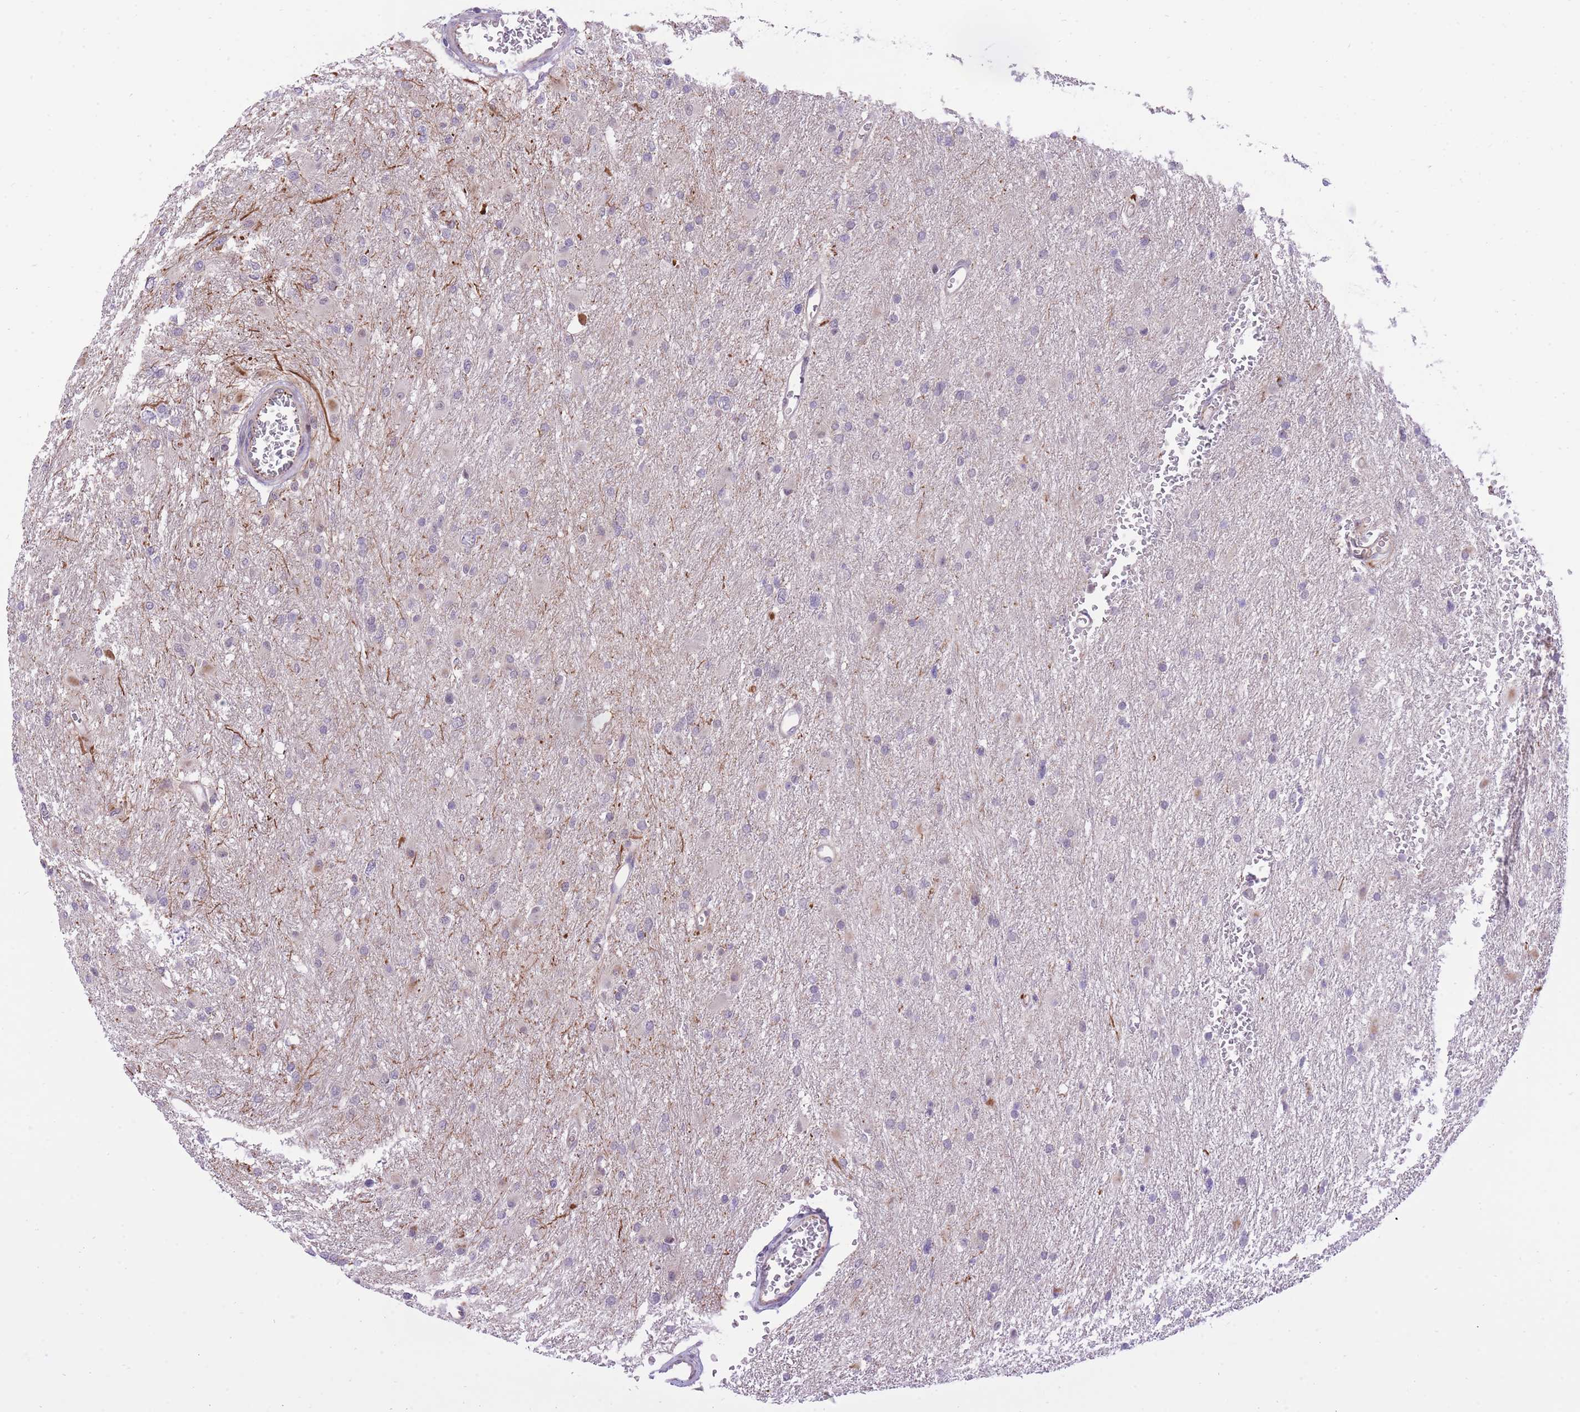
{"staining": {"intensity": "negative", "quantity": "none", "location": "none"}, "tissue": "glioma", "cell_type": "Tumor cells", "image_type": "cancer", "snomed": [{"axis": "morphology", "description": "Glioma, malignant, High grade"}, {"axis": "topography", "description": "Cerebral cortex"}], "caption": "This photomicrograph is of glioma stained with IHC to label a protein in brown with the nuclei are counter-stained blue. There is no staining in tumor cells. Nuclei are stained in blue.", "gene": "ELL", "patient": {"sex": "female", "age": 36}}